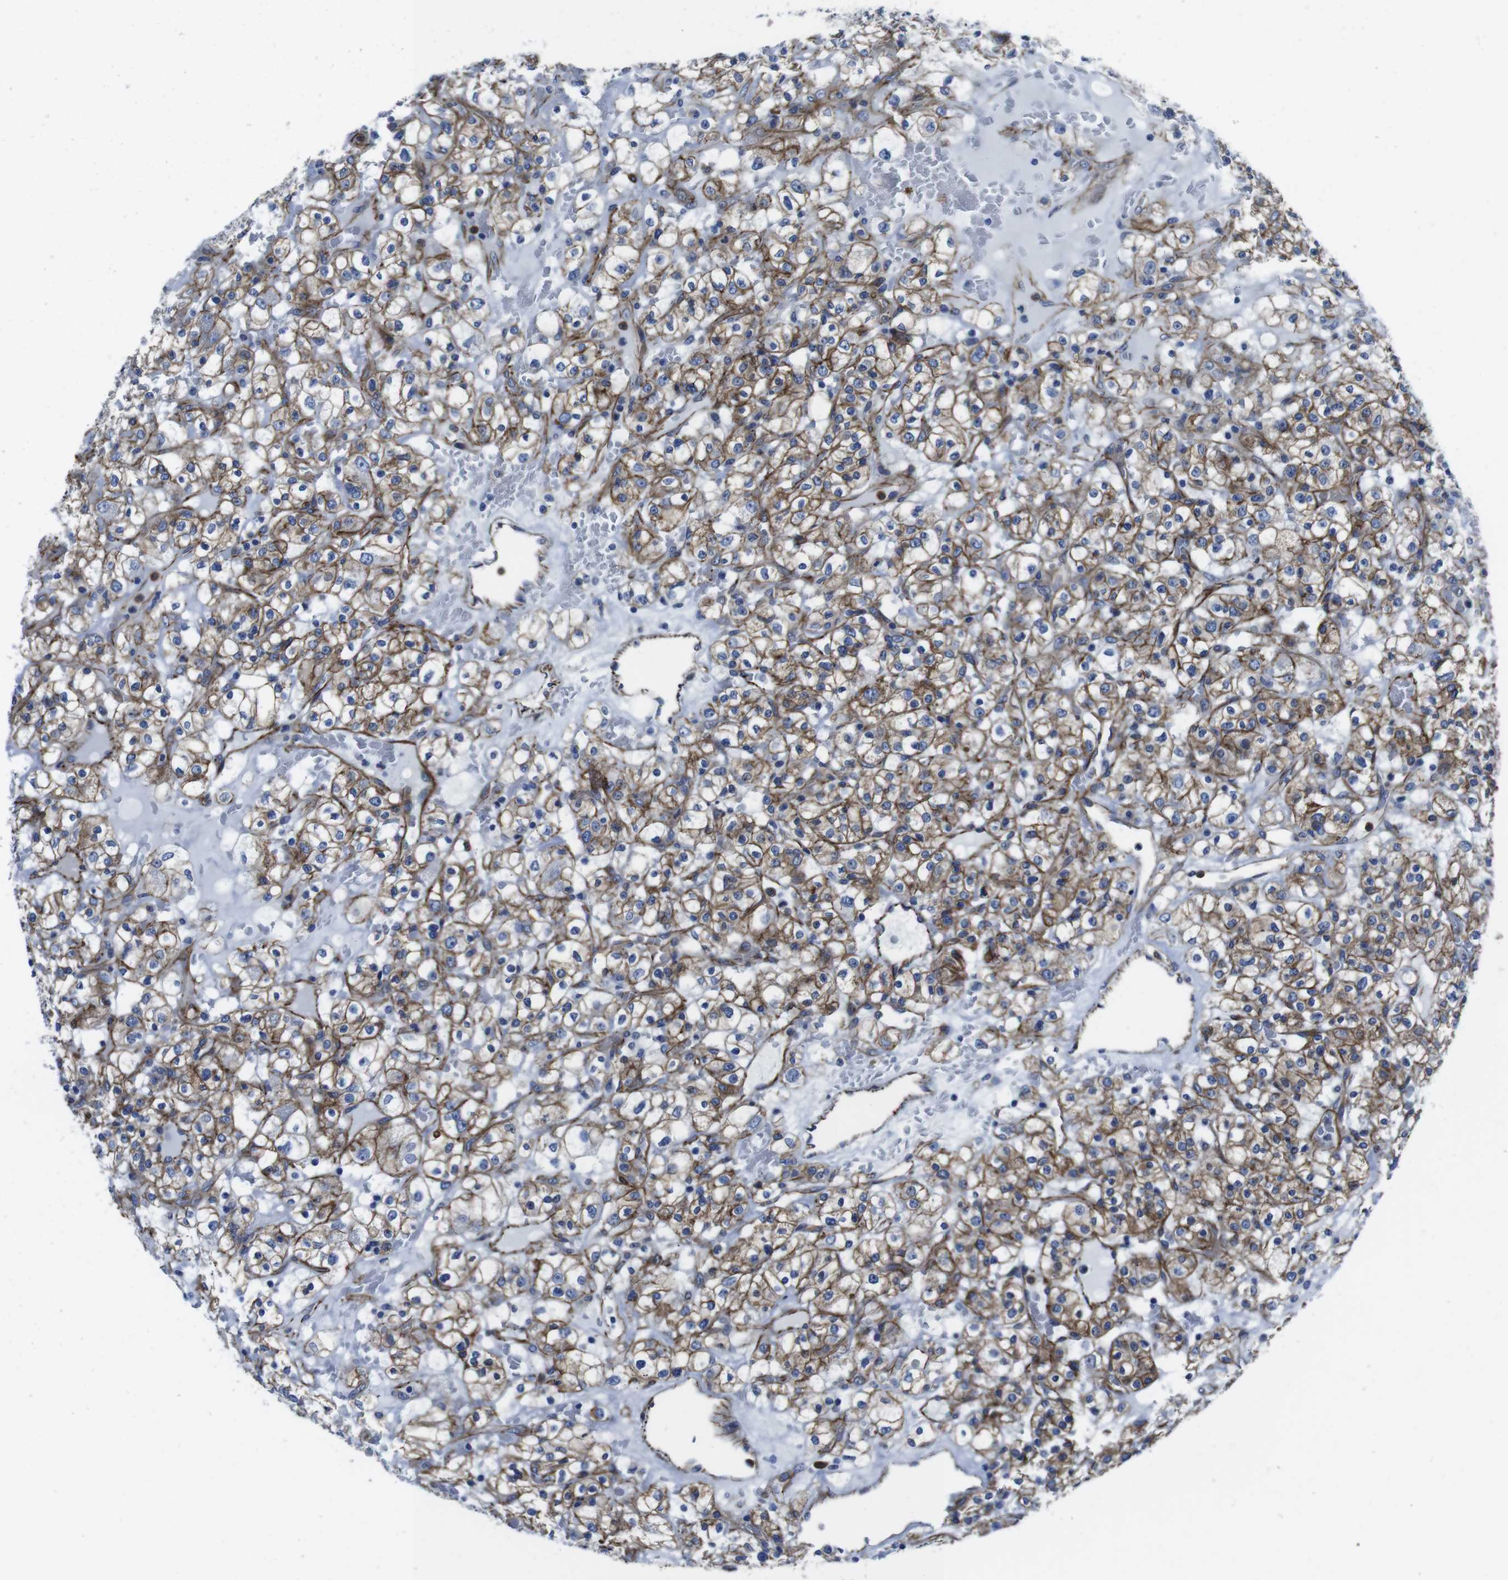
{"staining": {"intensity": "moderate", "quantity": ">75%", "location": "cytoplasmic/membranous"}, "tissue": "renal cancer", "cell_type": "Tumor cells", "image_type": "cancer", "snomed": [{"axis": "morphology", "description": "Normal tissue, NOS"}, {"axis": "morphology", "description": "Adenocarcinoma, NOS"}, {"axis": "topography", "description": "Kidney"}], "caption": "Immunohistochemistry (IHC) of human renal cancer (adenocarcinoma) demonstrates medium levels of moderate cytoplasmic/membranous expression in about >75% of tumor cells. (Brightfield microscopy of DAB IHC at high magnification).", "gene": "NUMB", "patient": {"sex": "female", "age": 72}}